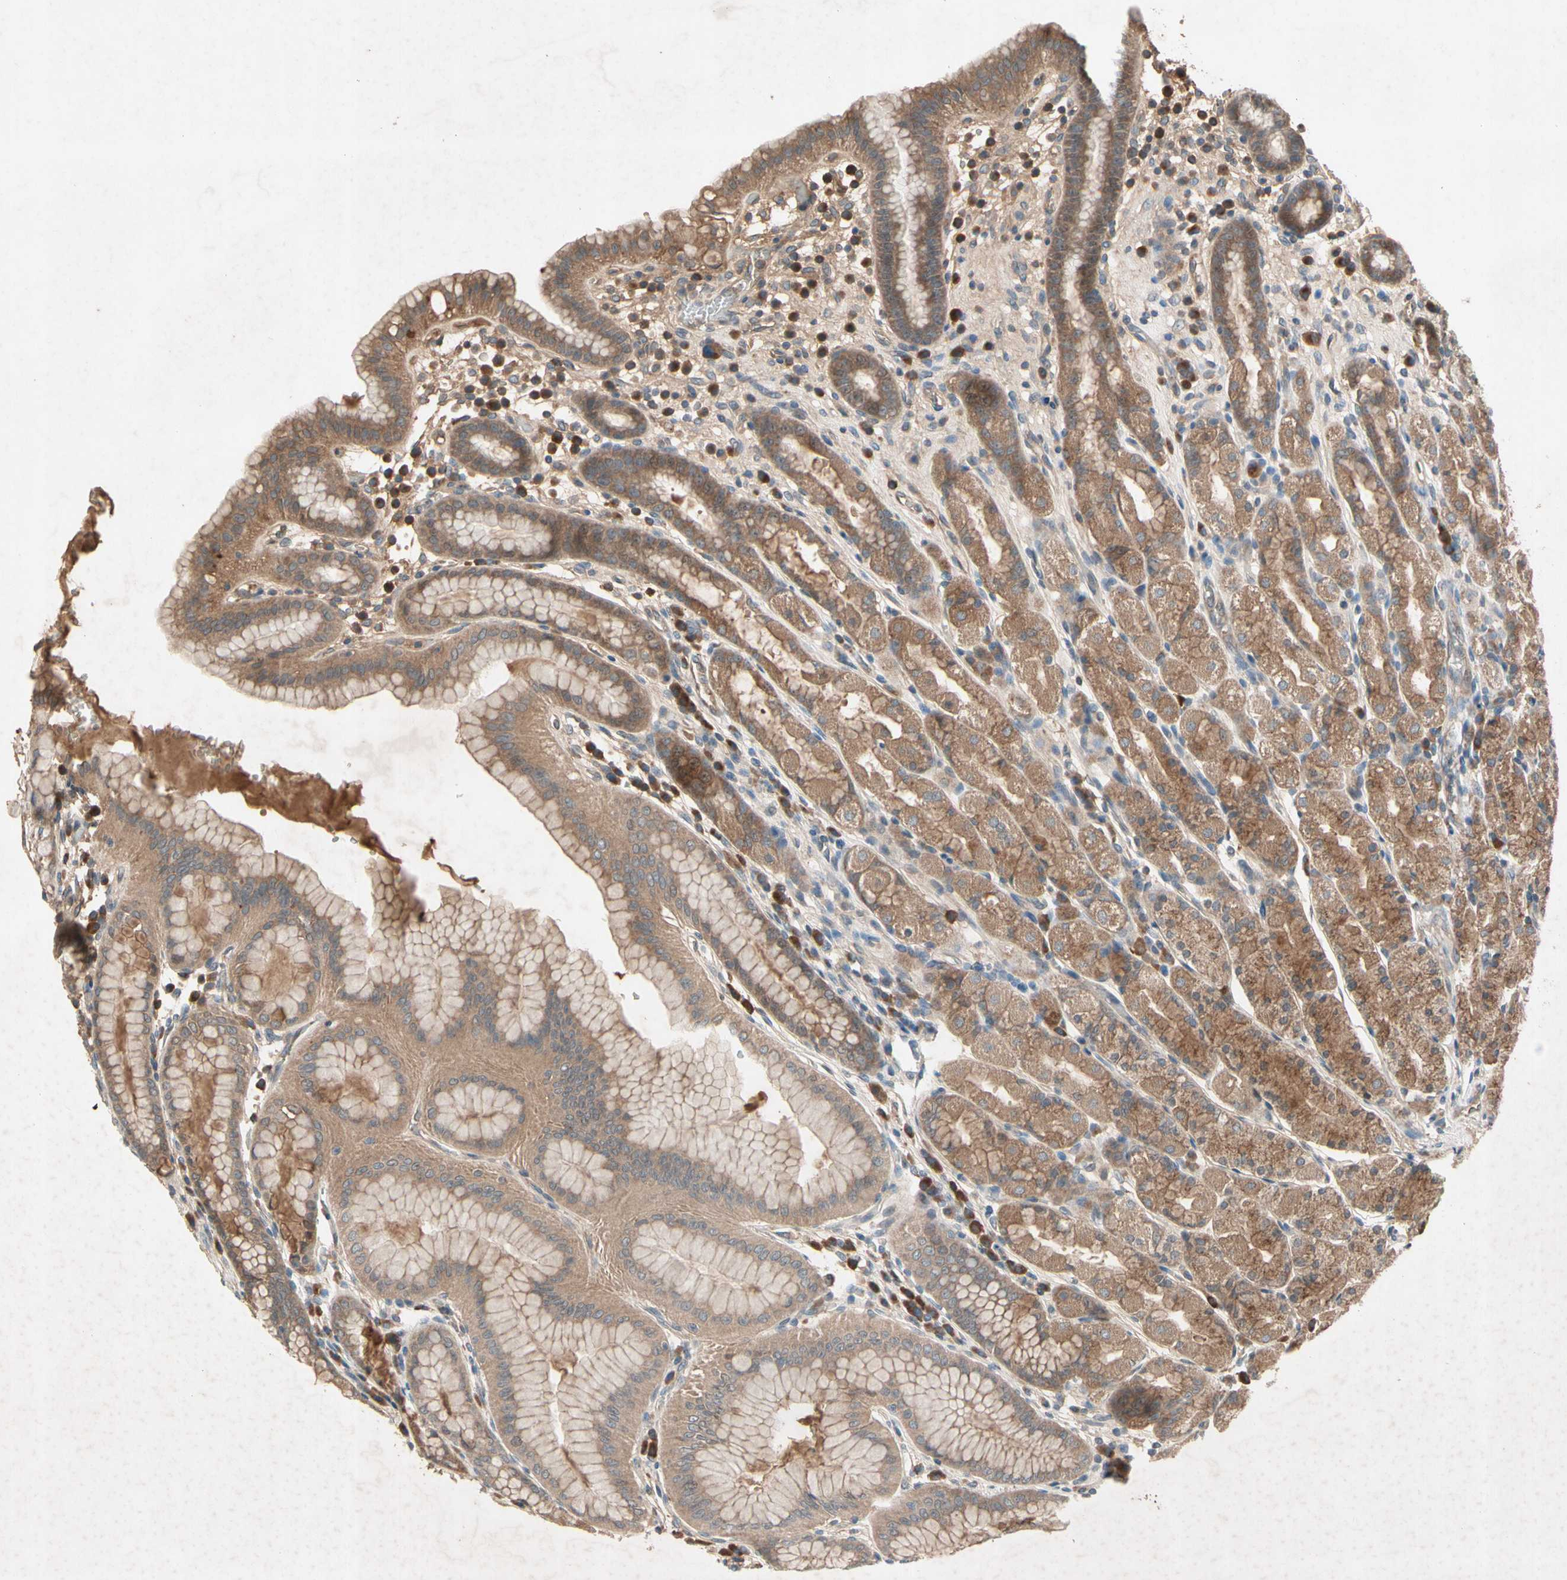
{"staining": {"intensity": "moderate", "quantity": ">75%", "location": "cytoplasmic/membranous"}, "tissue": "stomach", "cell_type": "Glandular cells", "image_type": "normal", "snomed": [{"axis": "morphology", "description": "Normal tissue, NOS"}, {"axis": "topography", "description": "Stomach, upper"}], "caption": "Protein expression analysis of normal stomach reveals moderate cytoplasmic/membranous staining in about >75% of glandular cells.", "gene": "NSF", "patient": {"sex": "male", "age": 68}}